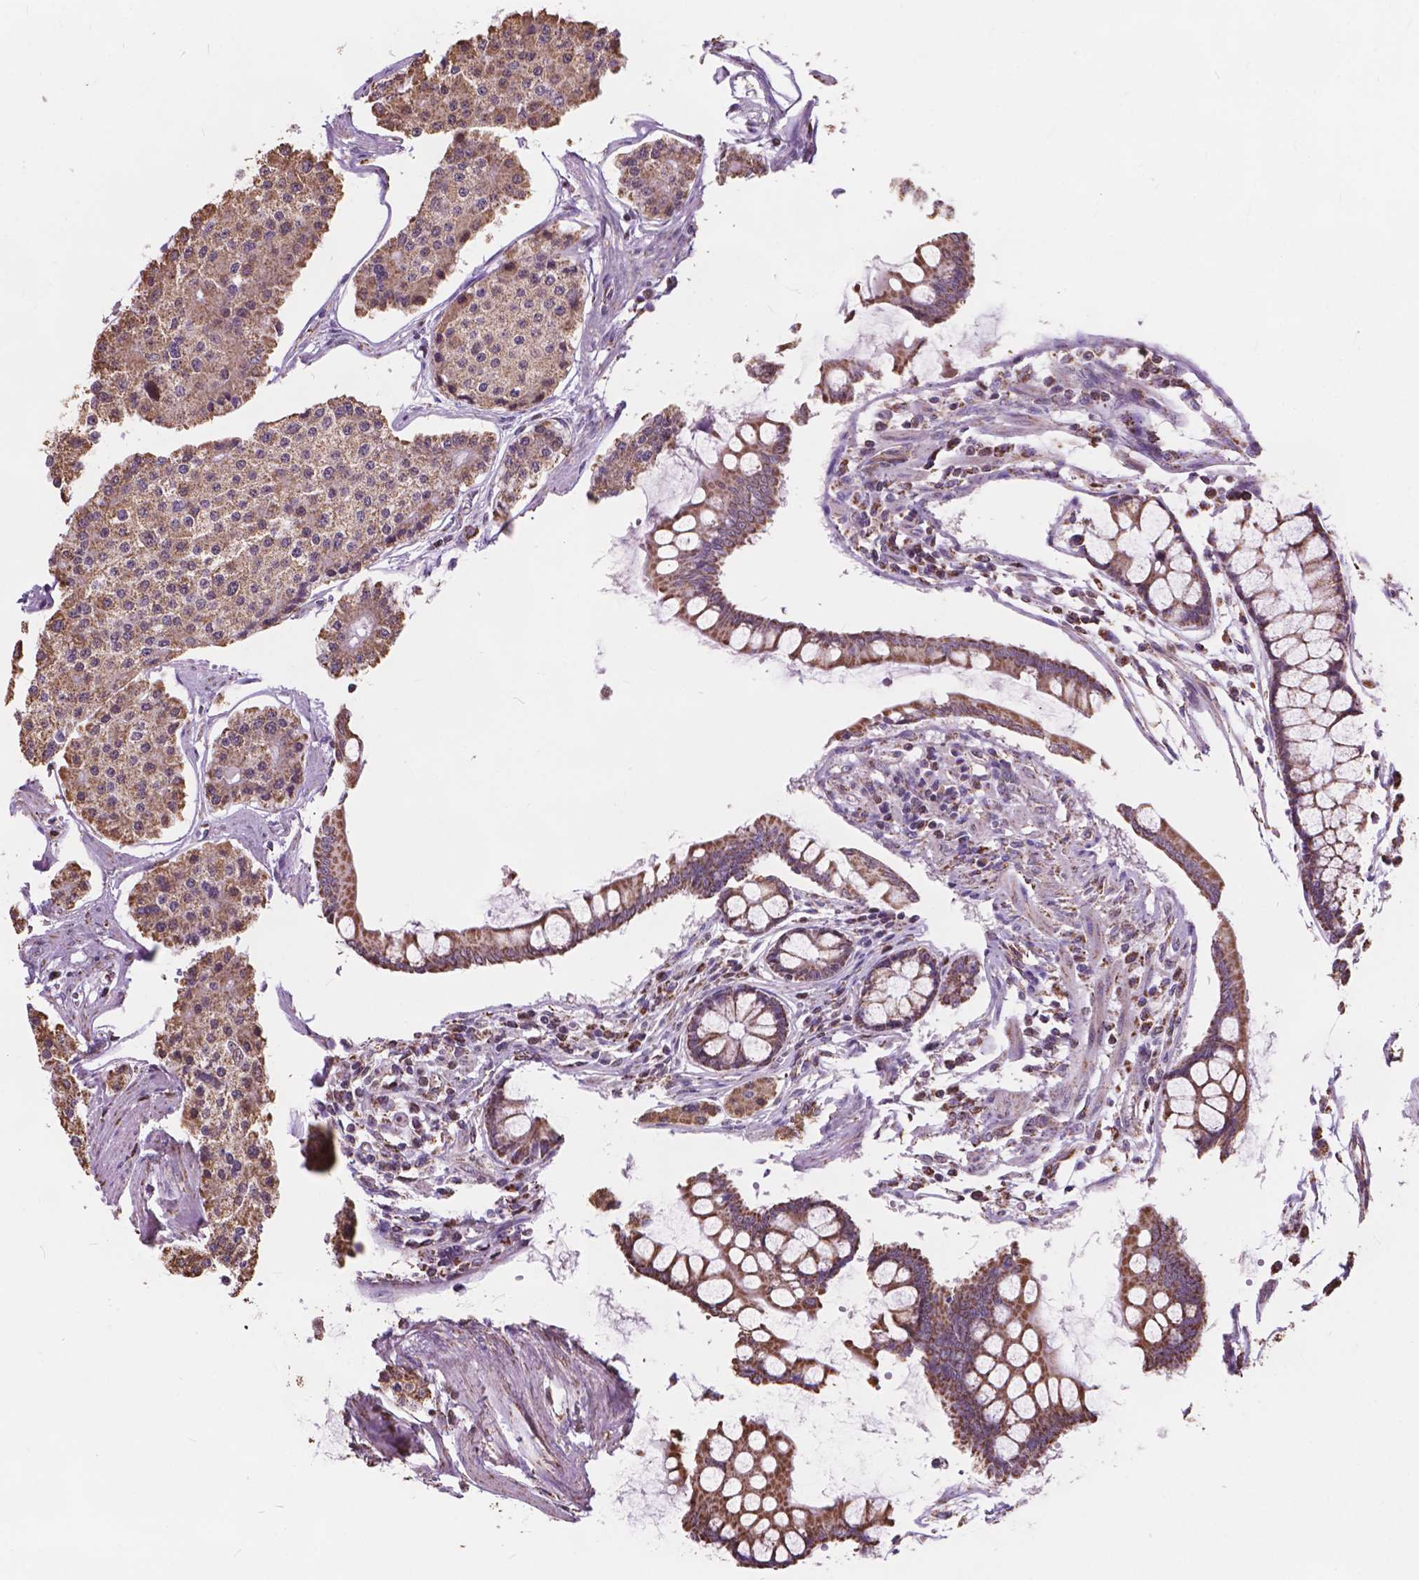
{"staining": {"intensity": "moderate", "quantity": ">75%", "location": "cytoplasmic/membranous"}, "tissue": "carcinoid", "cell_type": "Tumor cells", "image_type": "cancer", "snomed": [{"axis": "morphology", "description": "Carcinoid, malignant, NOS"}, {"axis": "topography", "description": "Small intestine"}], "caption": "Carcinoid stained for a protein (brown) shows moderate cytoplasmic/membranous positive staining in about >75% of tumor cells.", "gene": "SCOC", "patient": {"sex": "female", "age": 65}}